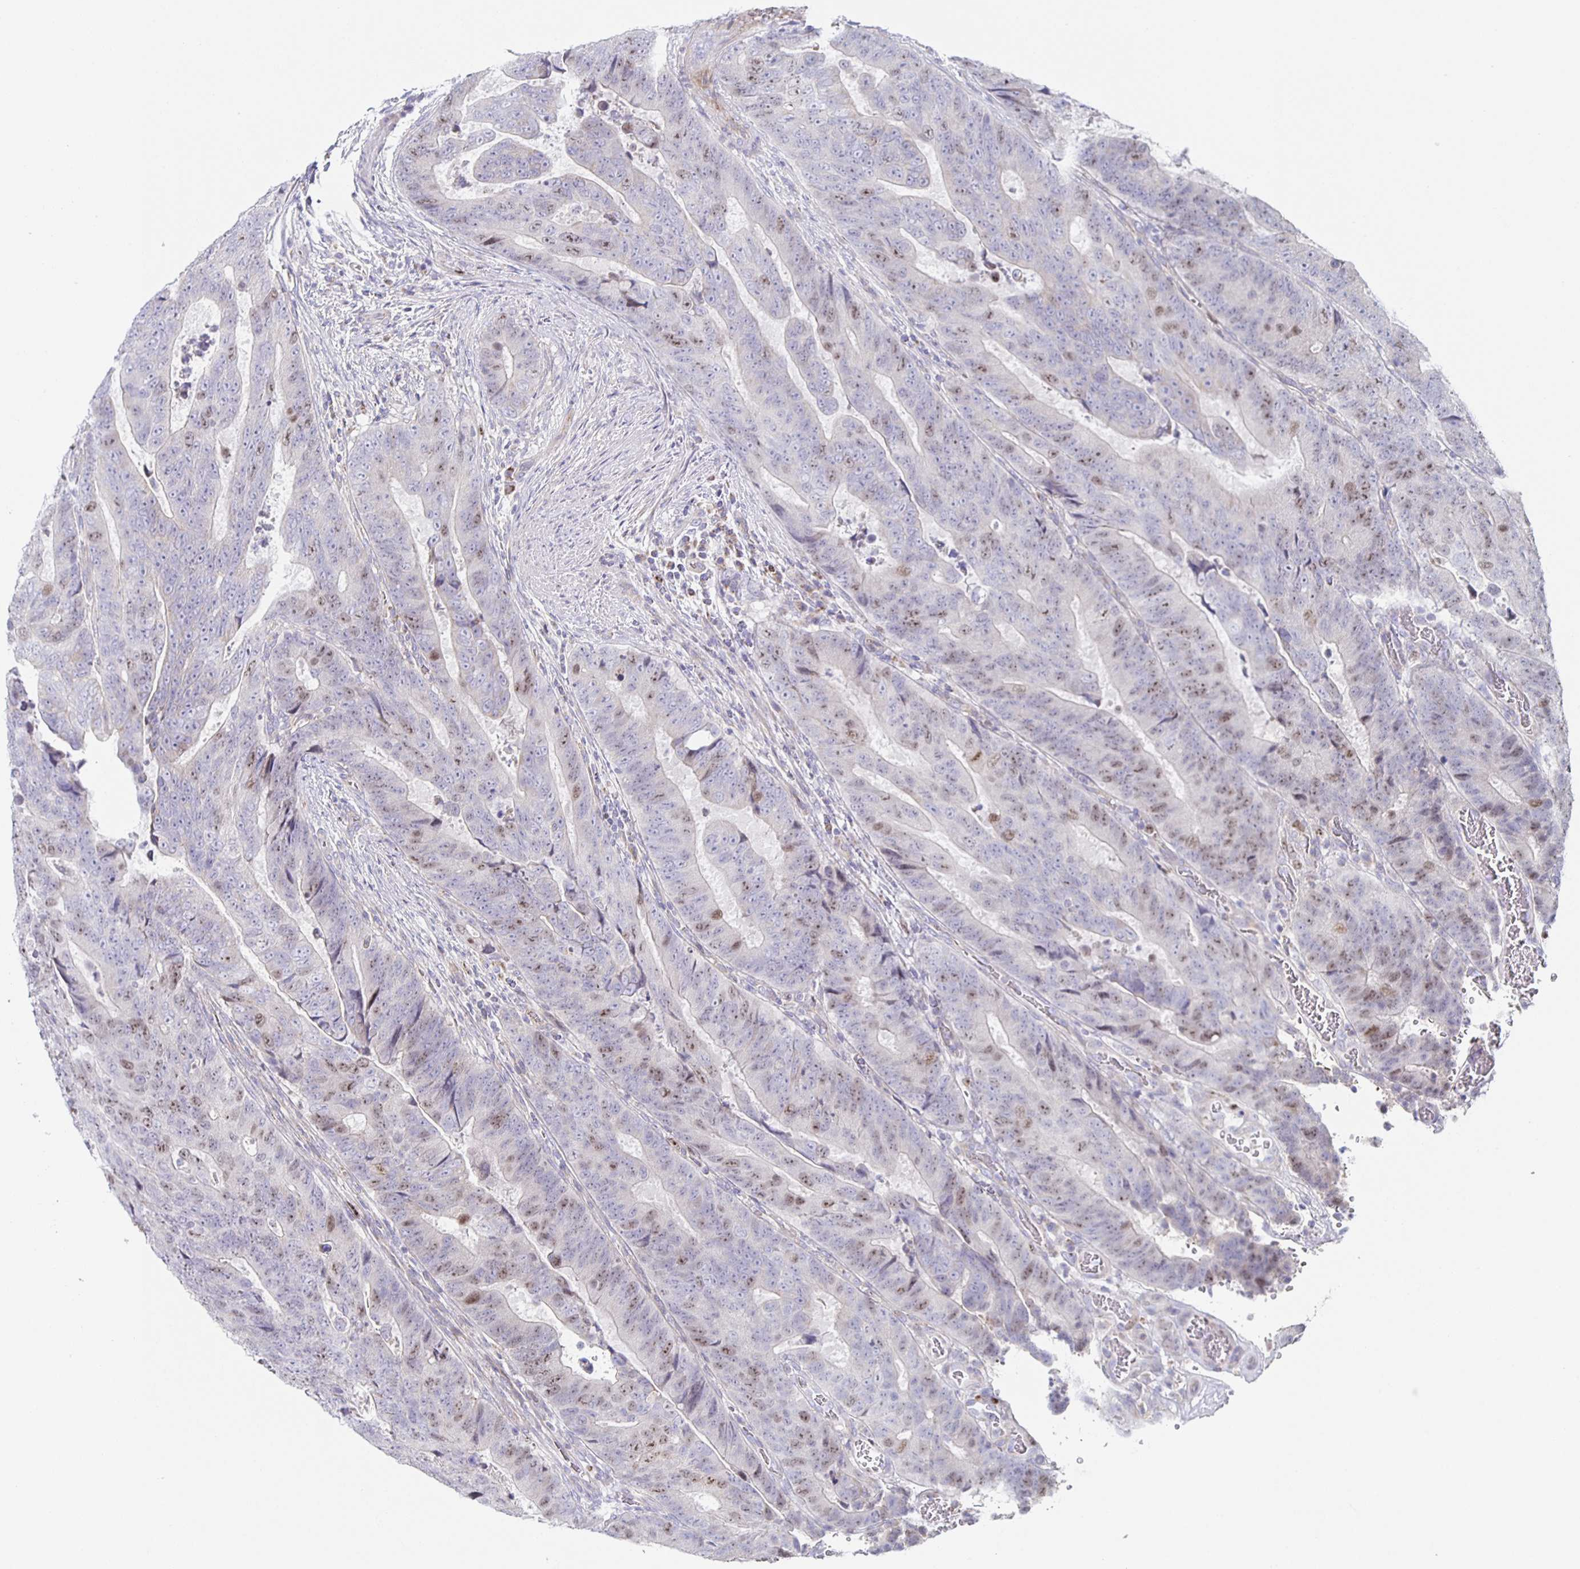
{"staining": {"intensity": "weak", "quantity": "25%-75%", "location": "nuclear"}, "tissue": "colorectal cancer", "cell_type": "Tumor cells", "image_type": "cancer", "snomed": [{"axis": "morphology", "description": "Adenocarcinoma, NOS"}, {"axis": "topography", "description": "Colon"}], "caption": "Colorectal adenocarcinoma tissue reveals weak nuclear staining in approximately 25%-75% of tumor cells", "gene": "CENPH", "patient": {"sex": "female", "age": 48}}